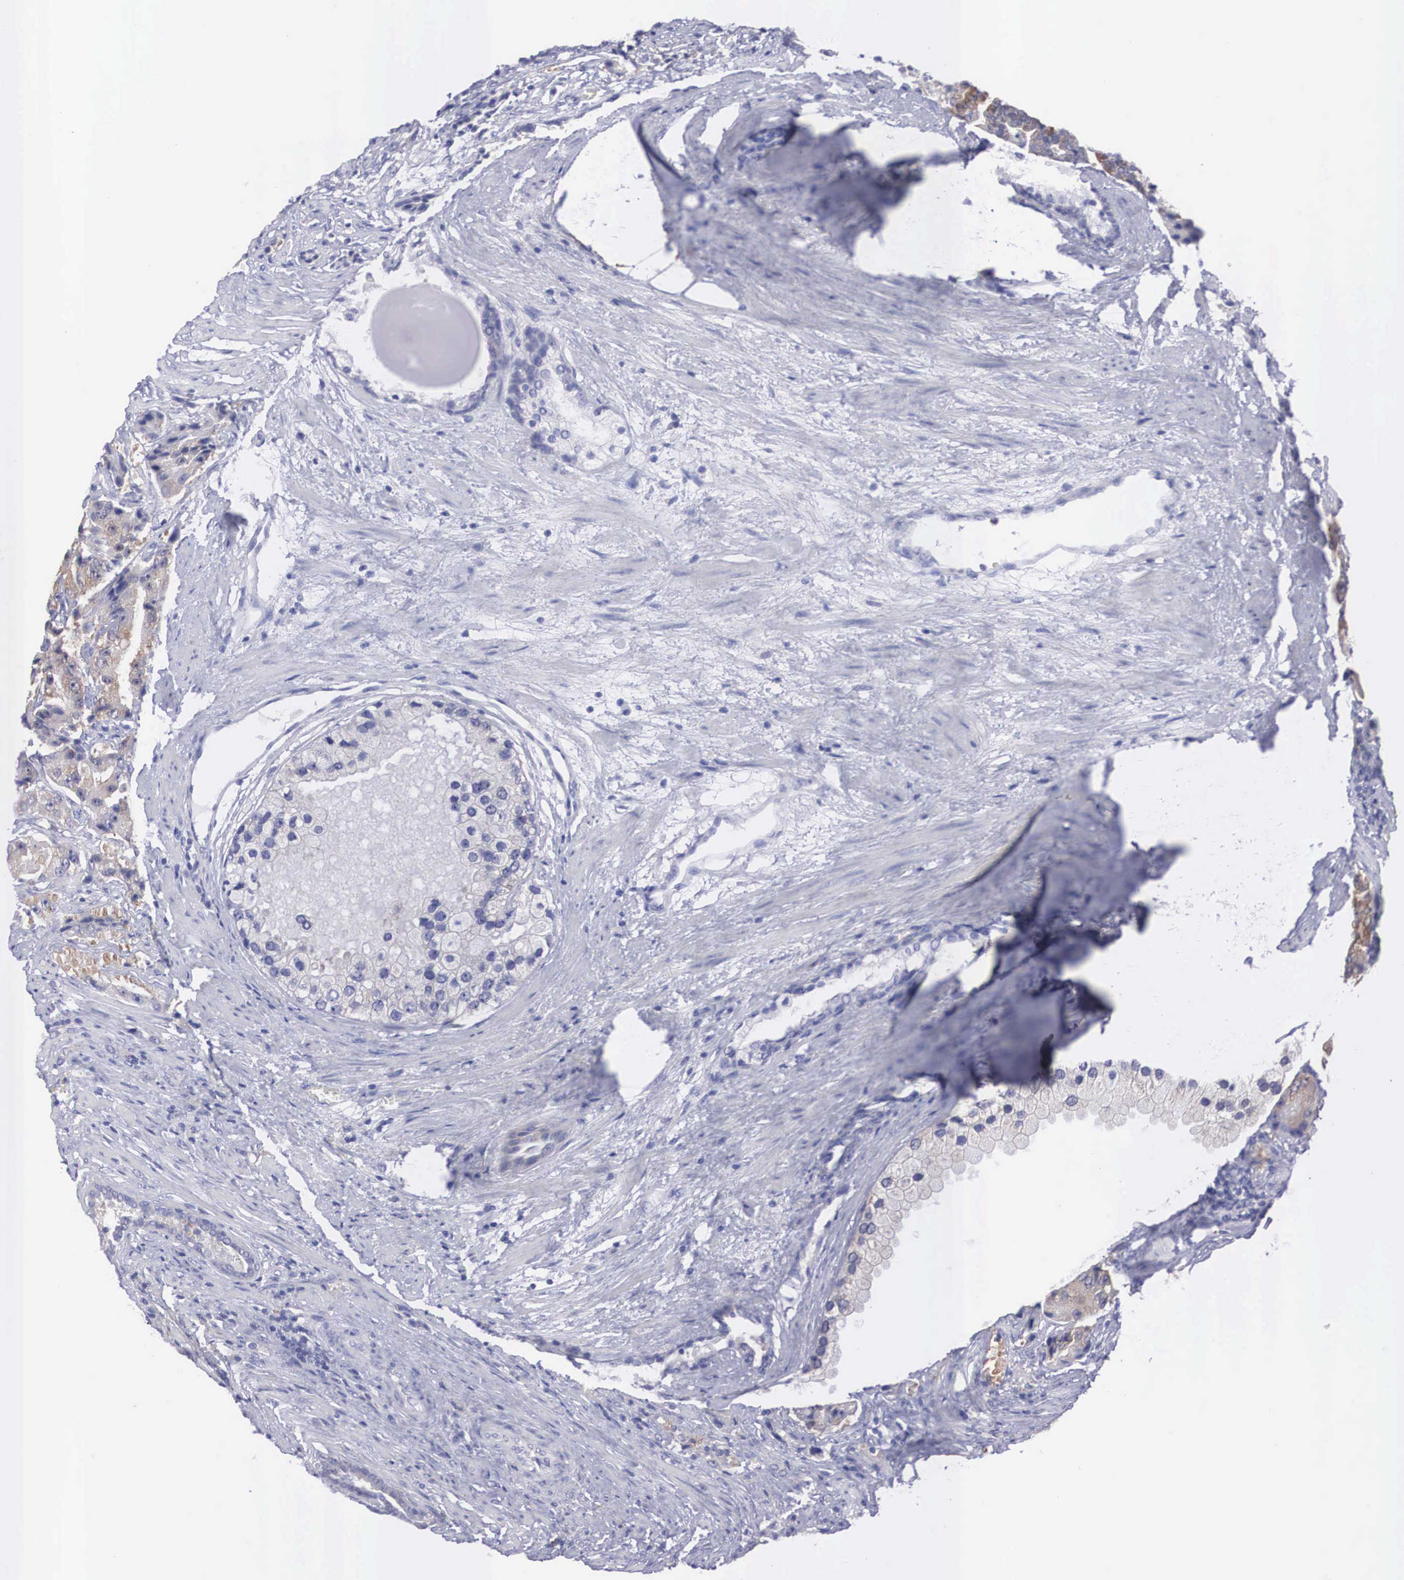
{"staining": {"intensity": "weak", "quantity": "25%-75%", "location": "cytoplasmic/membranous"}, "tissue": "prostate cancer", "cell_type": "Tumor cells", "image_type": "cancer", "snomed": [{"axis": "morphology", "description": "Adenocarcinoma, Medium grade"}, {"axis": "topography", "description": "Prostate"}], "caption": "This is an image of IHC staining of medium-grade adenocarcinoma (prostate), which shows weak positivity in the cytoplasmic/membranous of tumor cells.", "gene": "REPS2", "patient": {"sex": "male", "age": 70}}